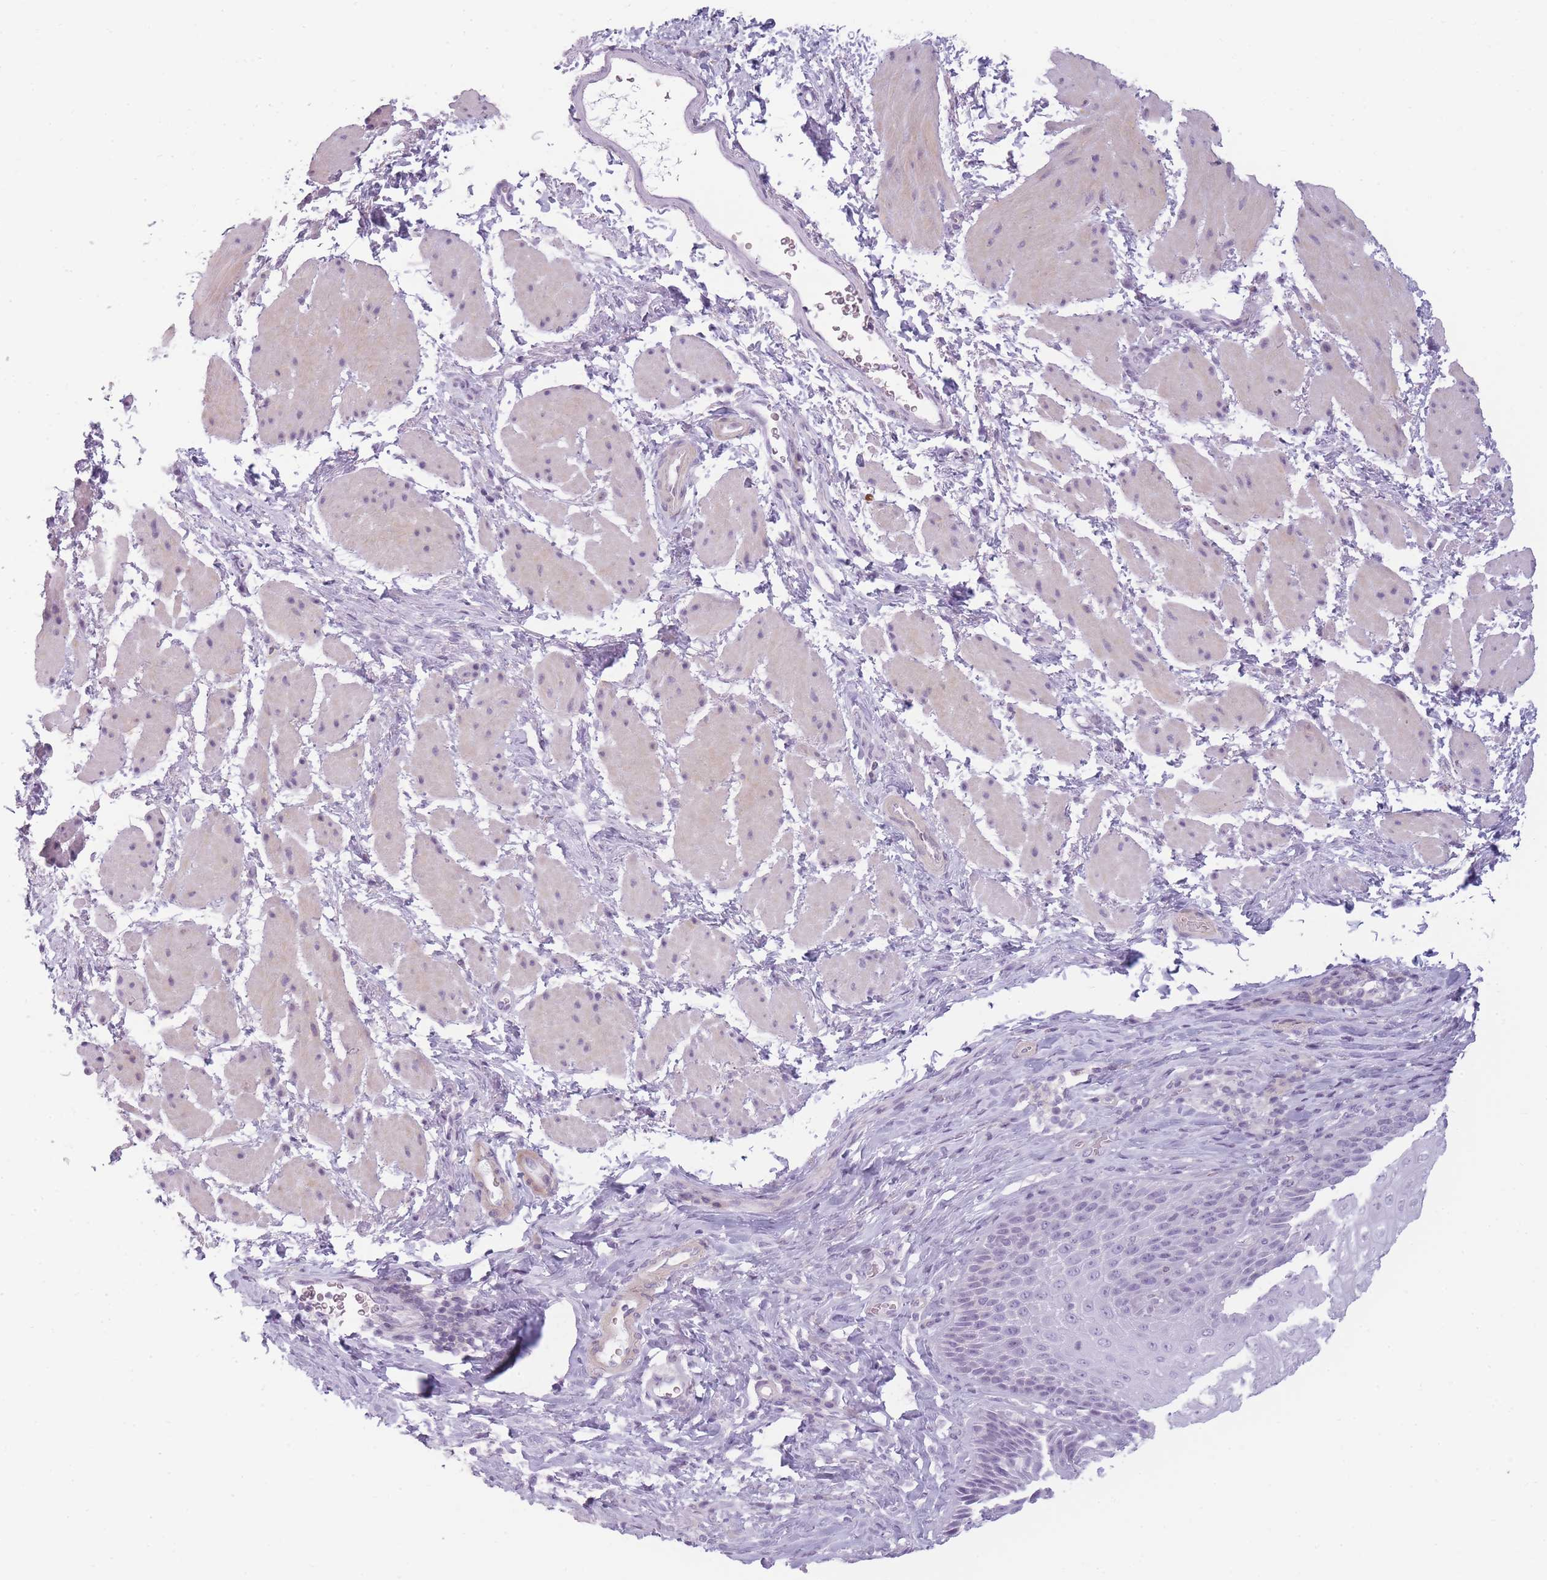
{"staining": {"intensity": "negative", "quantity": "none", "location": "none"}, "tissue": "esophagus", "cell_type": "Squamous epithelial cells", "image_type": "normal", "snomed": [{"axis": "morphology", "description": "Normal tissue, NOS"}, {"axis": "topography", "description": "Esophagus"}], "caption": "Immunohistochemistry (IHC) micrograph of normal esophagus: esophagus stained with DAB displays no significant protein positivity in squamous epithelial cells.", "gene": "GGT1", "patient": {"sex": "female", "age": 61}}